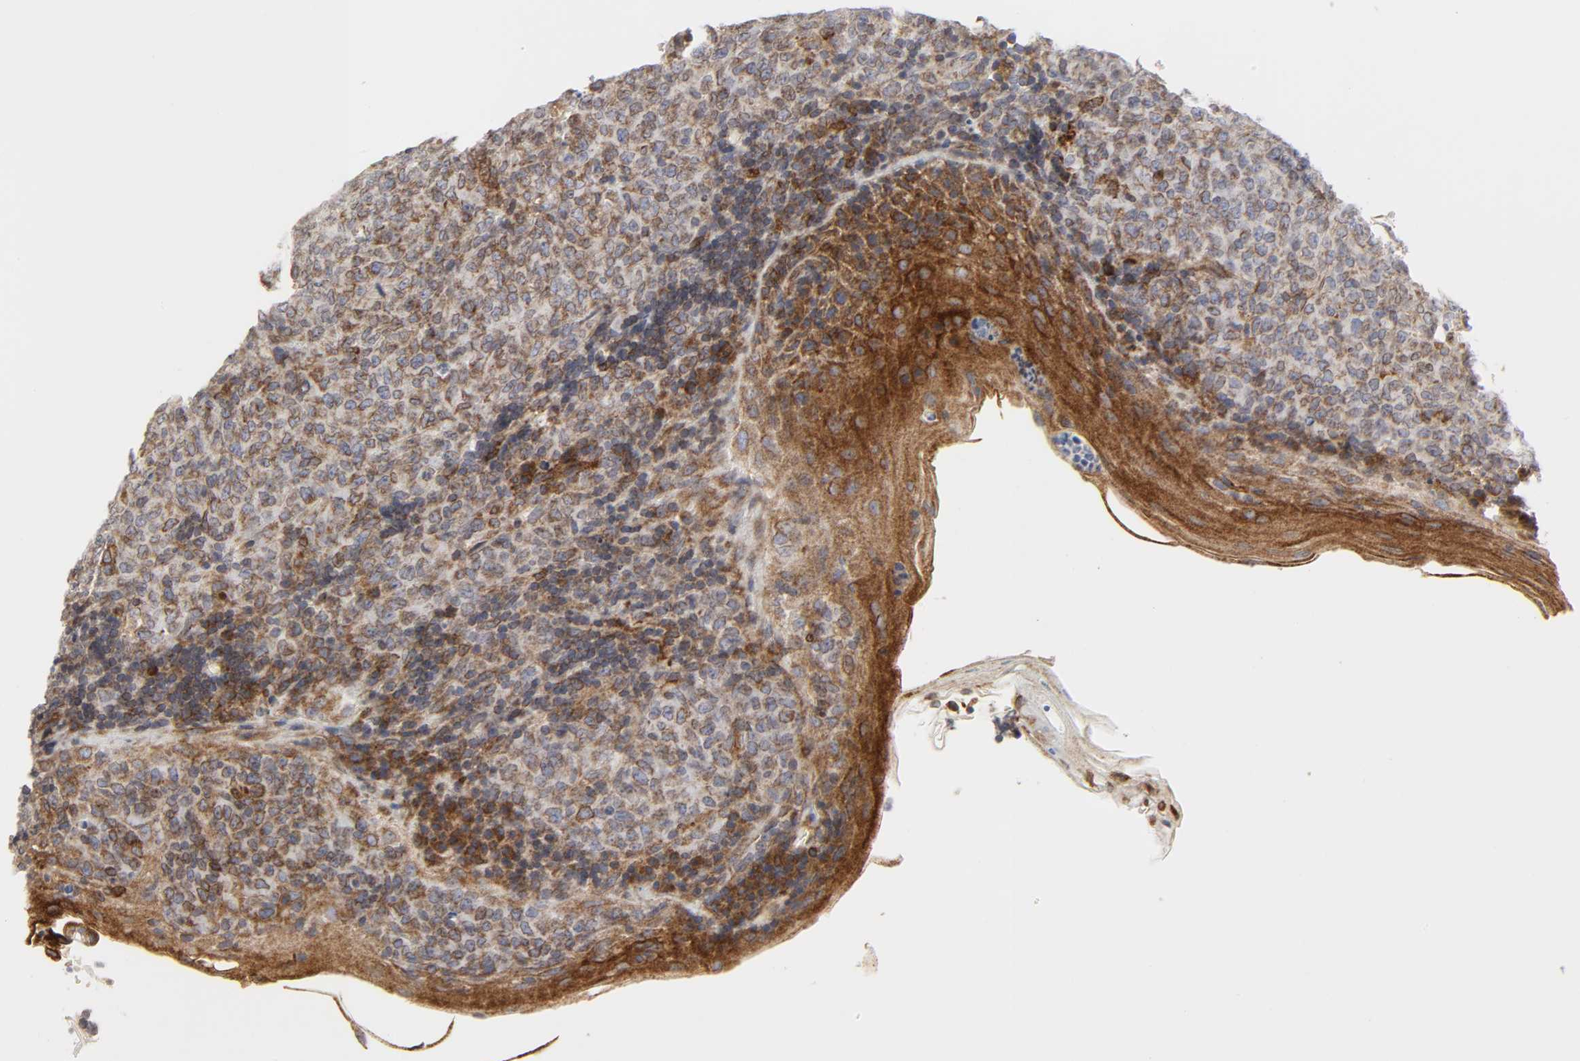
{"staining": {"intensity": "moderate", "quantity": ">75%", "location": "cytoplasmic/membranous"}, "tissue": "lymphoma", "cell_type": "Tumor cells", "image_type": "cancer", "snomed": [{"axis": "morphology", "description": "Malignant lymphoma, non-Hodgkin's type, High grade"}, {"axis": "topography", "description": "Tonsil"}], "caption": "A brown stain shows moderate cytoplasmic/membranous expression of a protein in human high-grade malignant lymphoma, non-Hodgkin's type tumor cells.", "gene": "POR", "patient": {"sex": "female", "age": 36}}